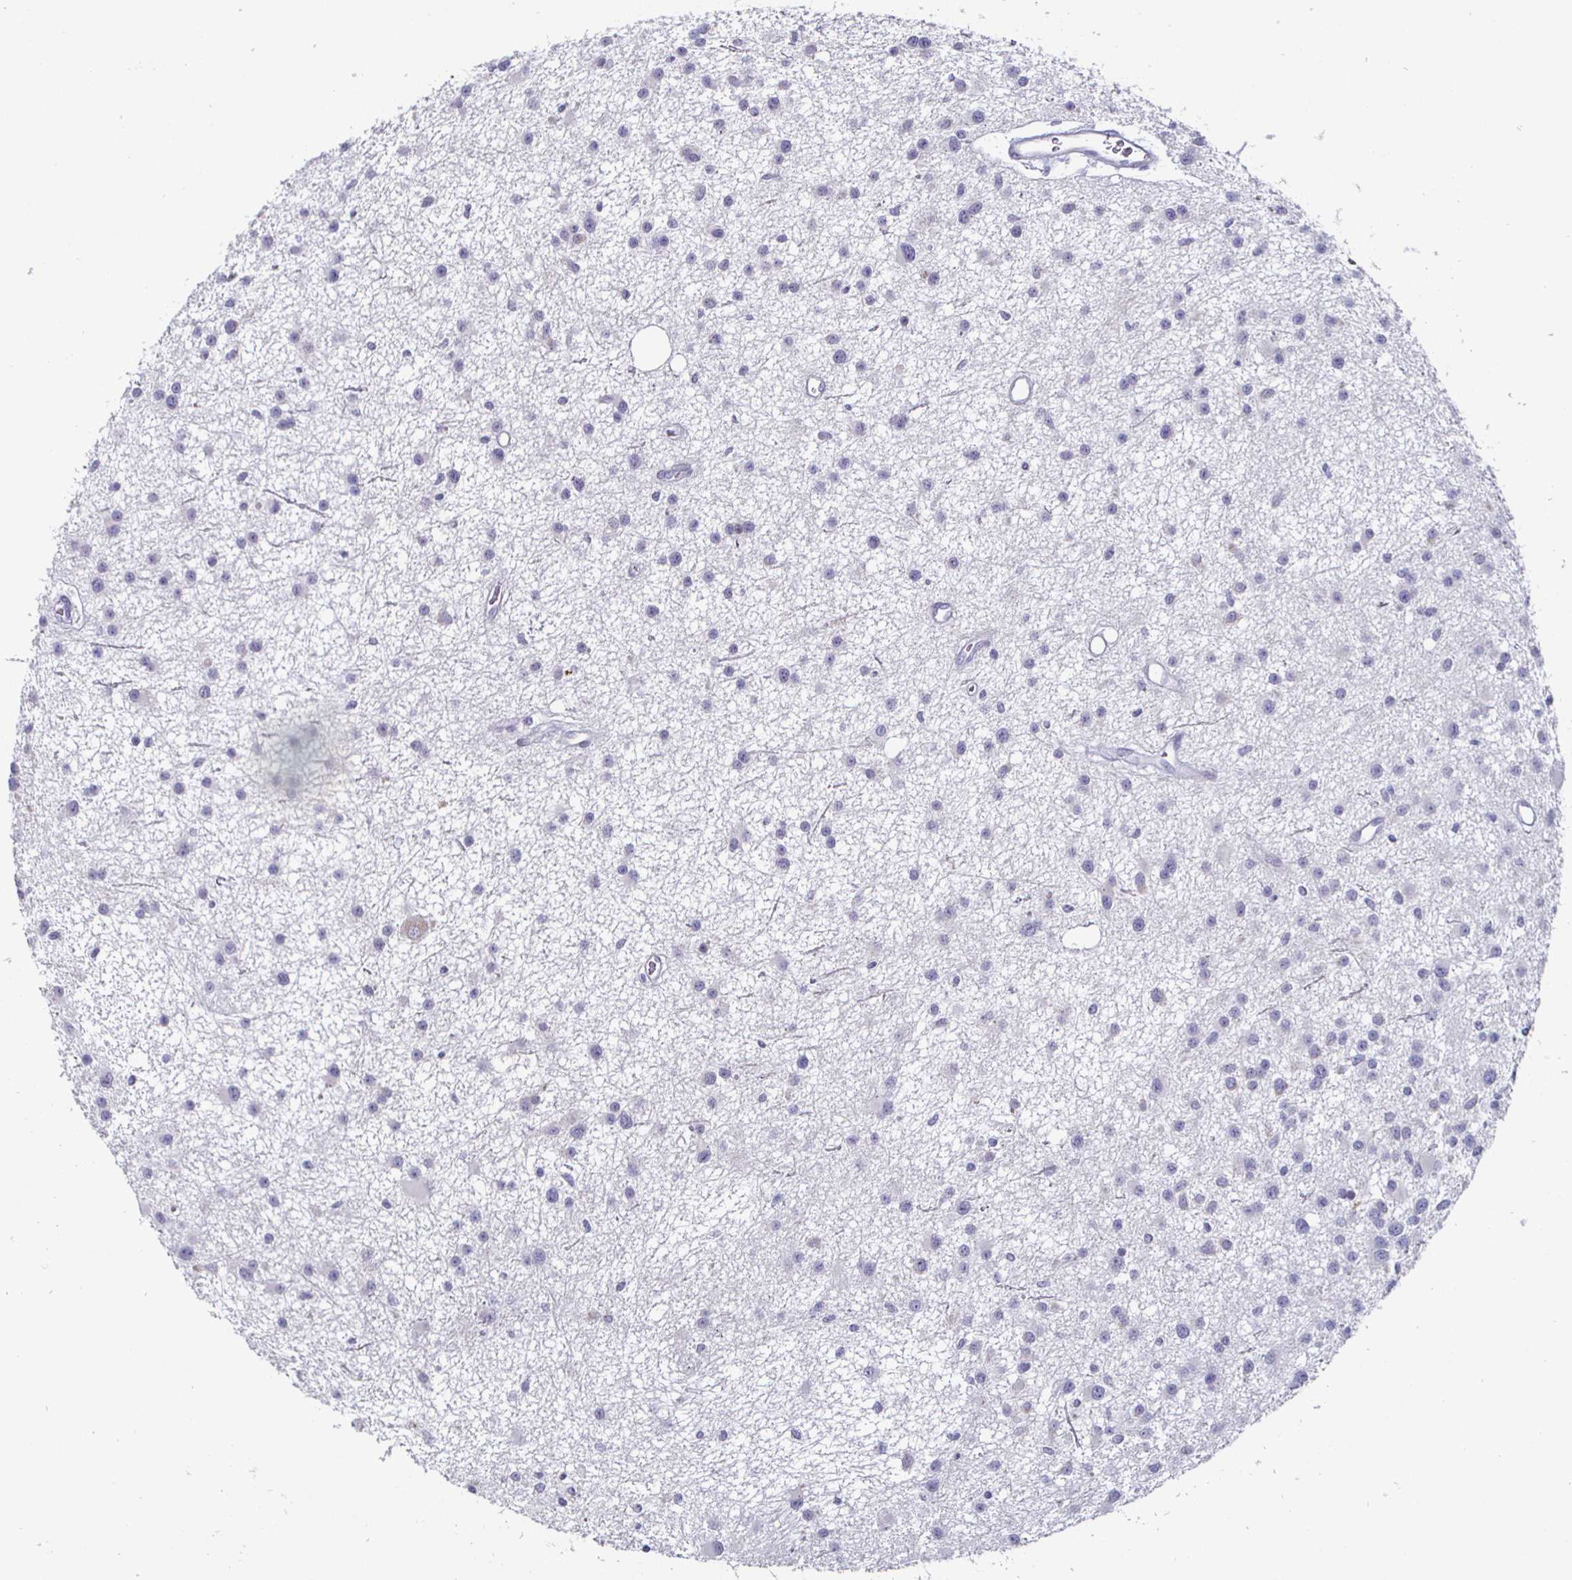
{"staining": {"intensity": "negative", "quantity": "none", "location": "none"}, "tissue": "glioma", "cell_type": "Tumor cells", "image_type": "cancer", "snomed": [{"axis": "morphology", "description": "Glioma, malignant, Low grade"}, {"axis": "topography", "description": "Brain"}], "caption": "This is an immunohistochemistry photomicrograph of human low-grade glioma (malignant). There is no staining in tumor cells.", "gene": "DMRTB1", "patient": {"sex": "male", "age": 43}}